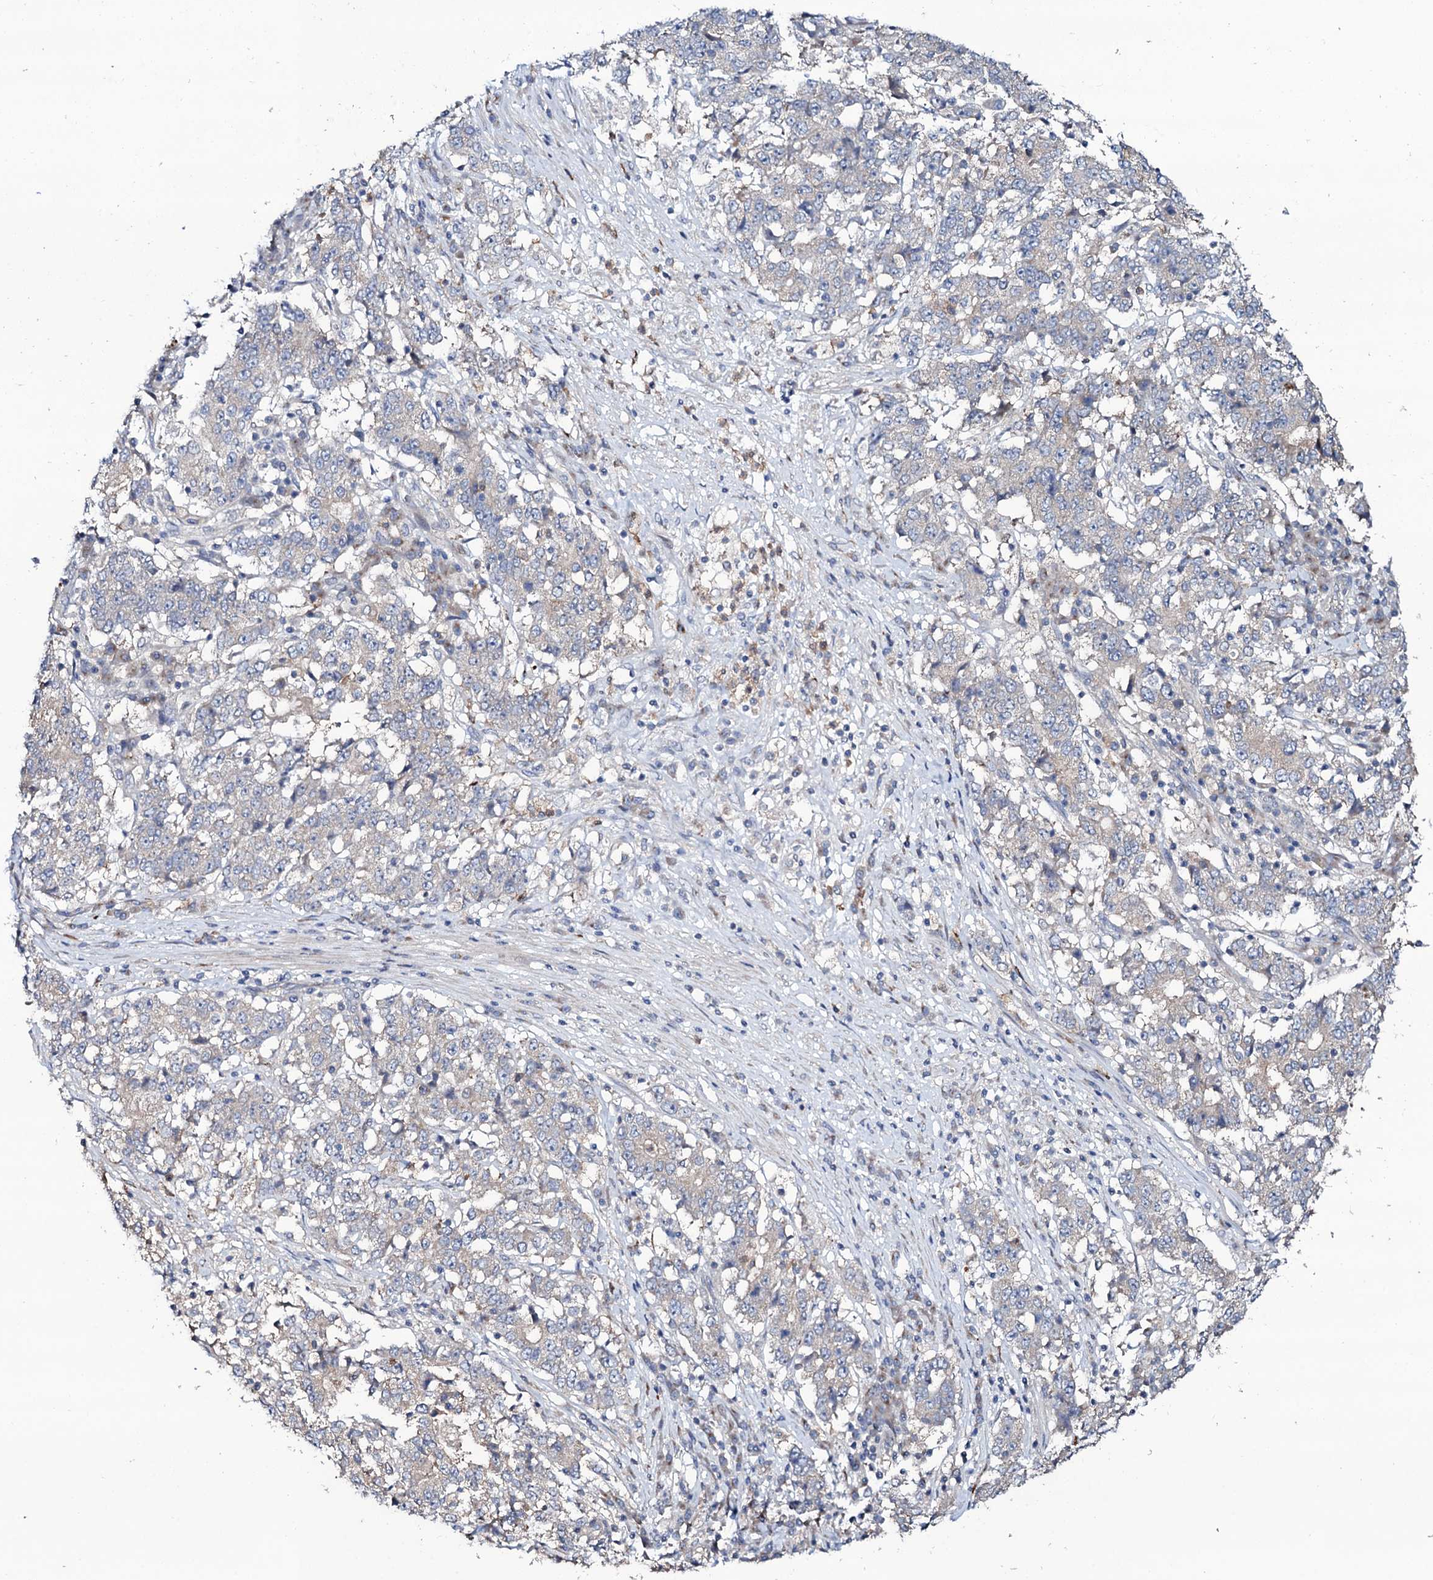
{"staining": {"intensity": "negative", "quantity": "none", "location": "none"}, "tissue": "stomach cancer", "cell_type": "Tumor cells", "image_type": "cancer", "snomed": [{"axis": "morphology", "description": "Adenocarcinoma, NOS"}, {"axis": "topography", "description": "Stomach"}], "caption": "Stomach adenocarcinoma was stained to show a protein in brown. There is no significant staining in tumor cells.", "gene": "COG6", "patient": {"sex": "male", "age": 59}}